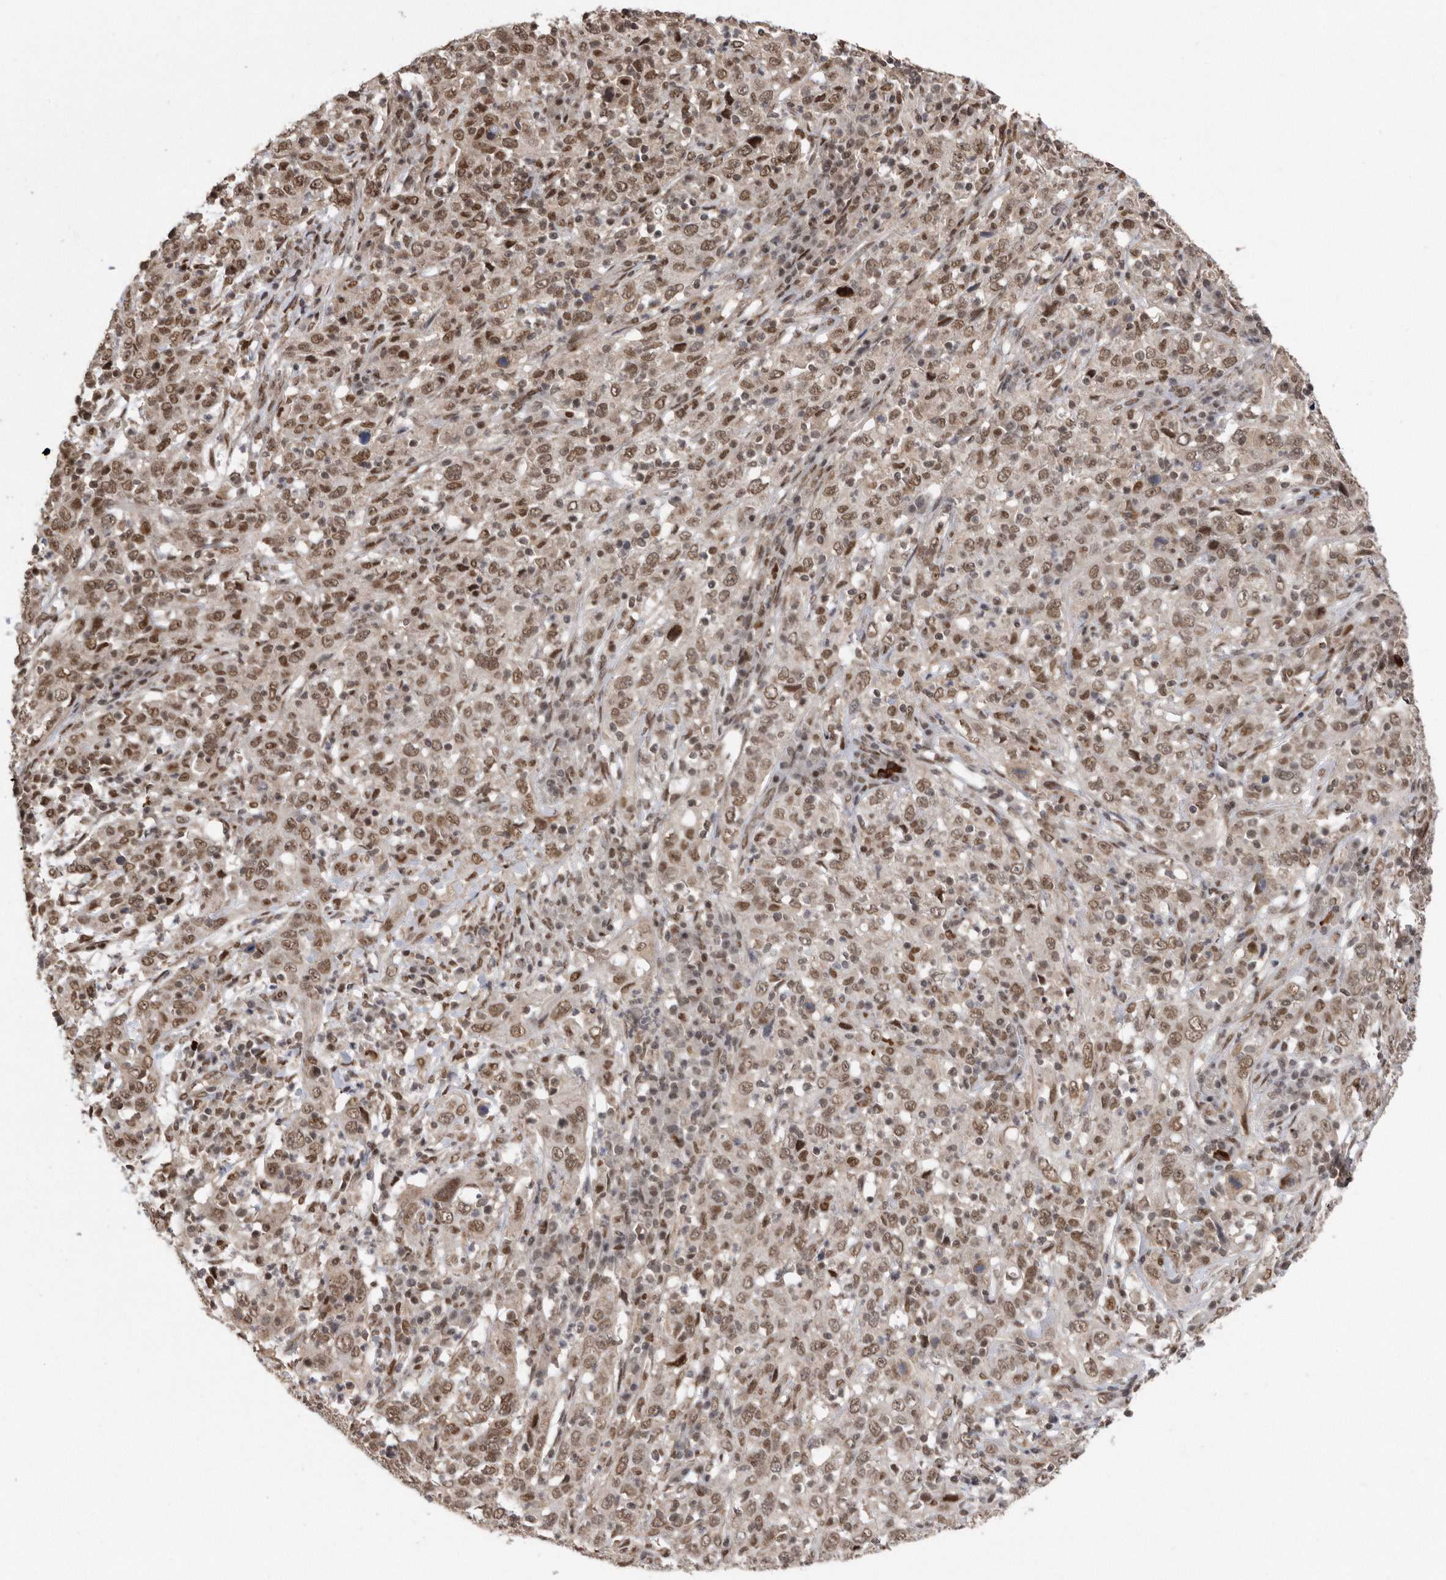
{"staining": {"intensity": "moderate", "quantity": ">75%", "location": "nuclear"}, "tissue": "cervical cancer", "cell_type": "Tumor cells", "image_type": "cancer", "snomed": [{"axis": "morphology", "description": "Squamous cell carcinoma, NOS"}, {"axis": "topography", "description": "Cervix"}], "caption": "Cervical cancer (squamous cell carcinoma) stained with a brown dye exhibits moderate nuclear positive expression in about >75% of tumor cells.", "gene": "TDRD3", "patient": {"sex": "female", "age": 46}}